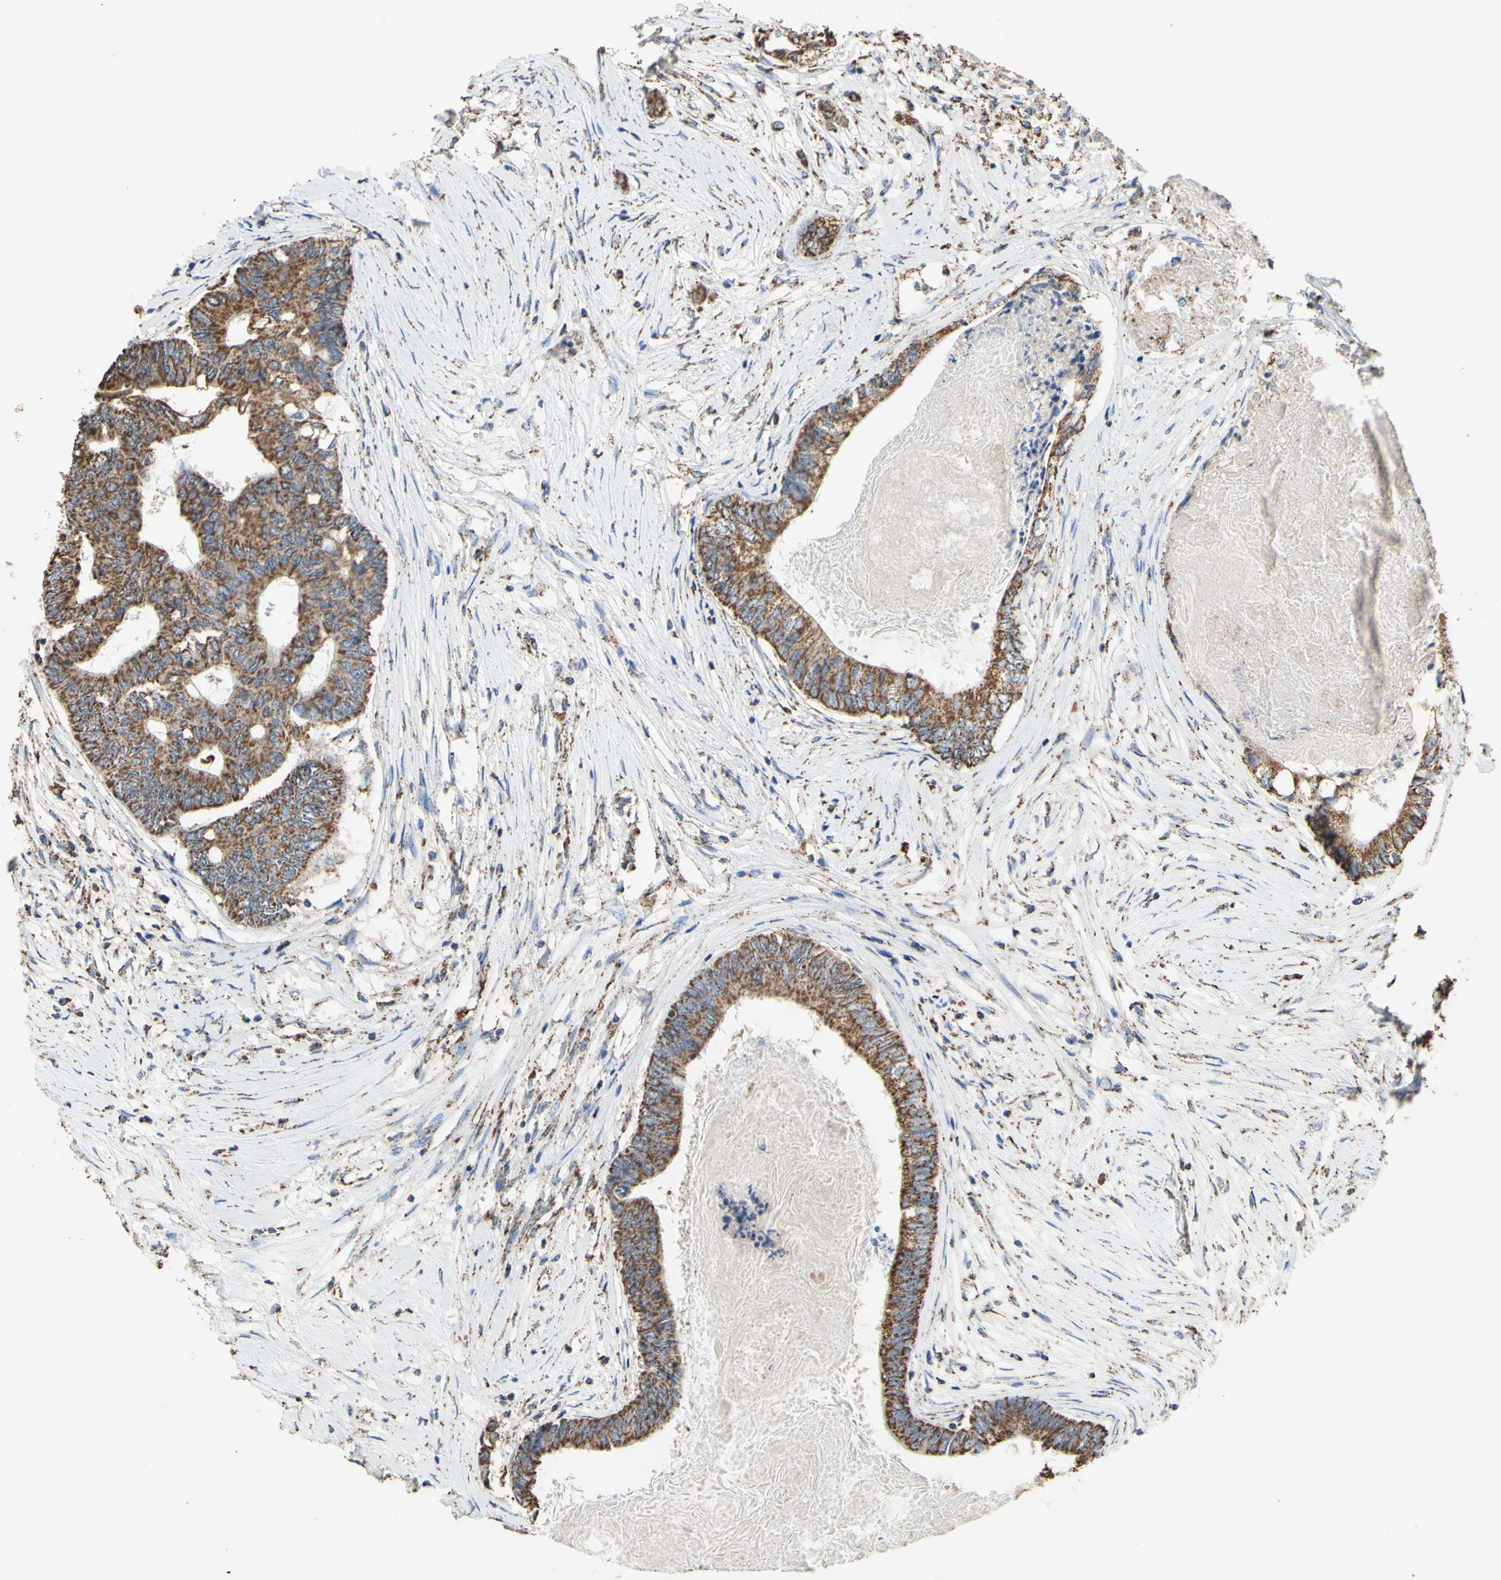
{"staining": {"intensity": "moderate", "quantity": ">75%", "location": "cytoplasmic/membranous"}, "tissue": "colorectal cancer", "cell_type": "Tumor cells", "image_type": "cancer", "snomed": [{"axis": "morphology", "description": "Adenocarcinoma, NOS"}, {"axis": "topography", "description": "Rectum"}], "caption": "This is an image of IHC staining of adenocarcinoma (colorectal), which shows moderate positivity in the cytoplasmic/membranous of tumor cells.", "gene": "CMKLR2", "patient": {"sex": "male", "age": 63}}